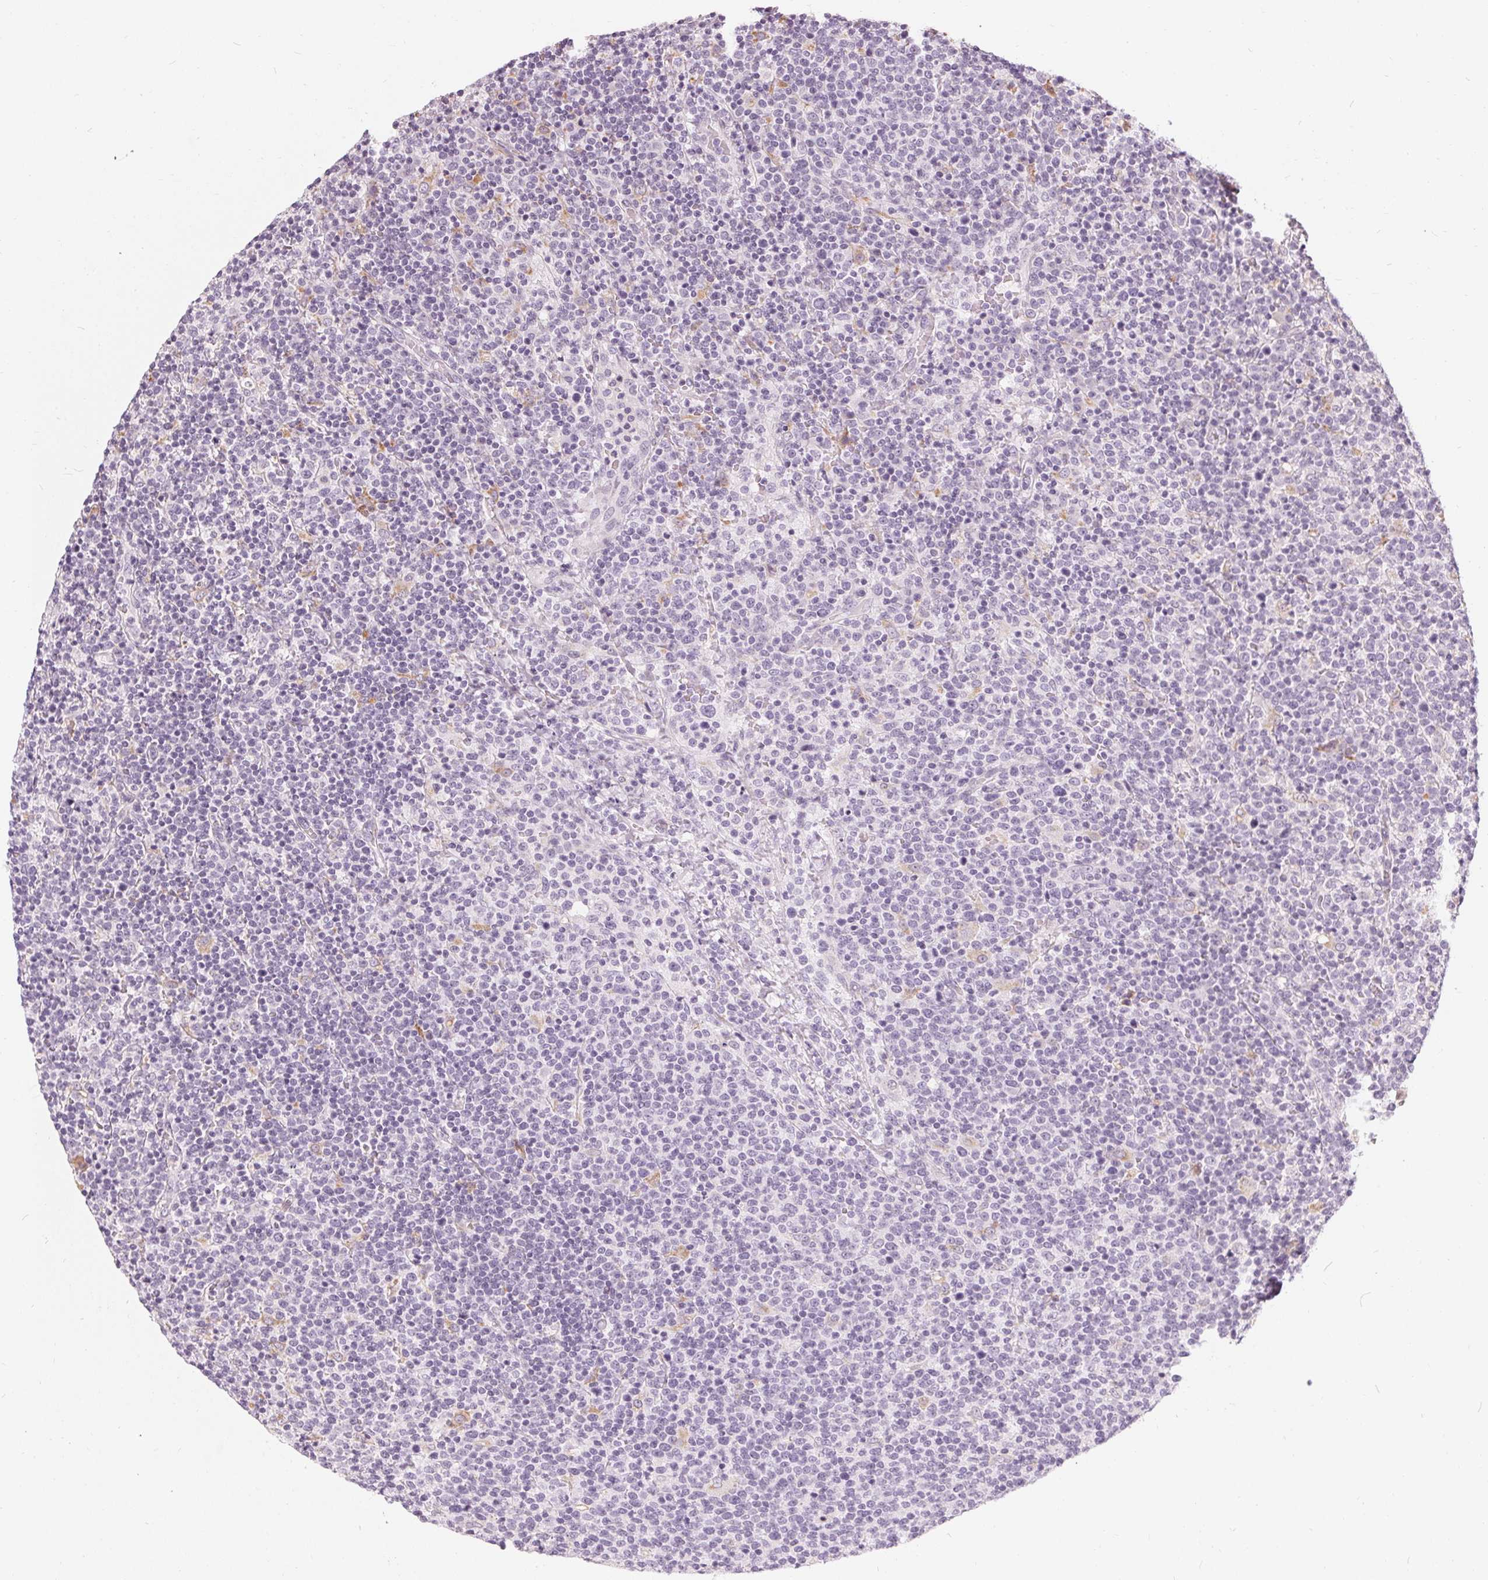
{"staining": {"intensity": "negative", "quantity": "none", "location": "none"}, "tissue": "lymphoma", "cell_type": "Tumor cells", "image_type": "cancer", "snomed": [{"axis": "morphology", "description": "Malignant lymphoma, non-Hodgkin's type, High grade"}, {"axis": "topography", "description": "Lymph node"}], "caption": "Tumor cells are negative for protein expression in human malignant lymphoma, non-Hodgkin's type (high-grade).", "gene": "HOPX", "patient": {"sex": "male", "age": 61}}